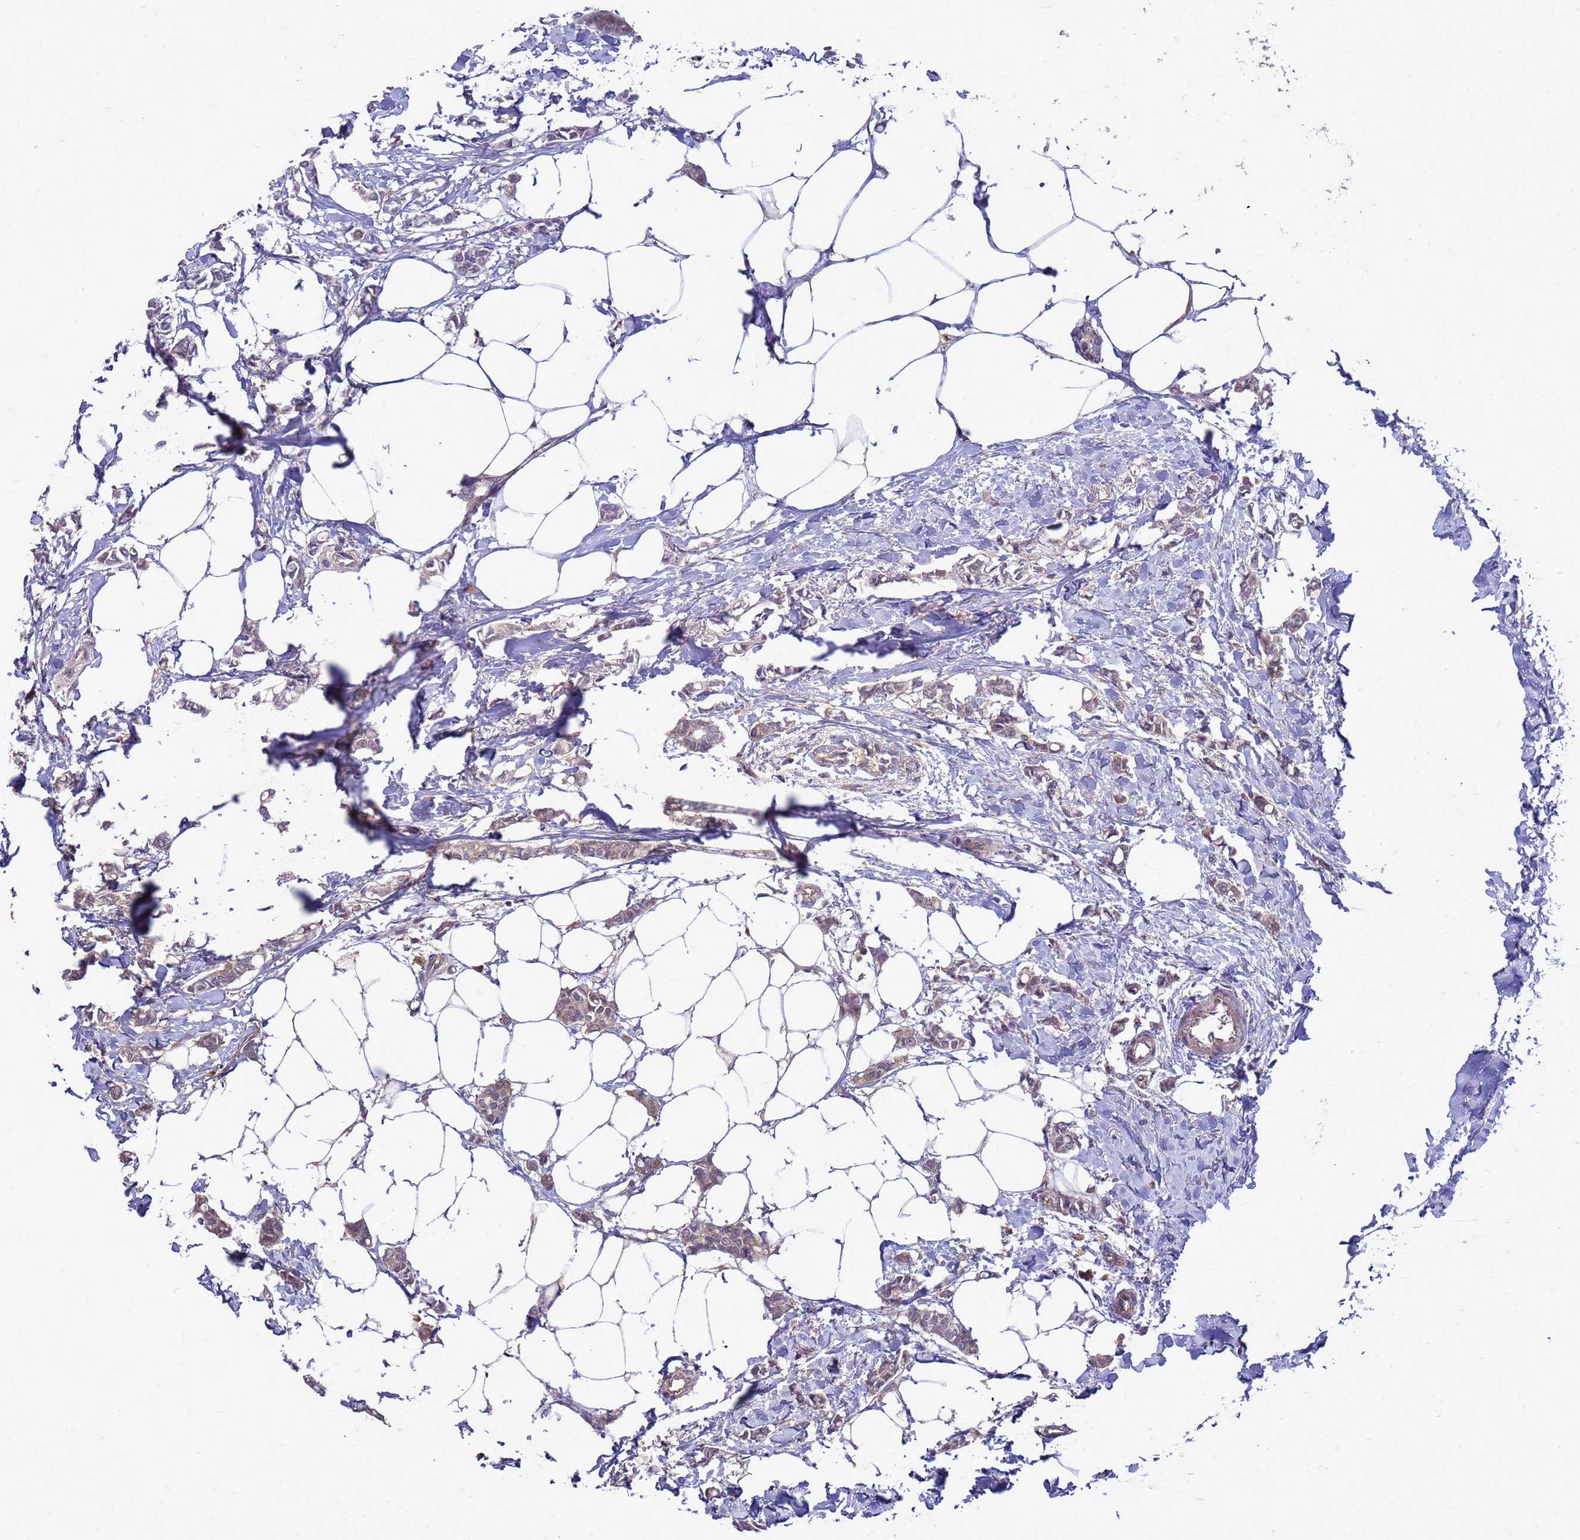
{"staining": {"intensity": "weak", "quantity": ">75%", "location": "cytoplasmic/membranous"}, "tissue": "breast cancer", "cell_type": "Tumor cells", "image_type": "cancer", "snomed": [{"axis": "morphology", "description": "Duct carcinoma"}, {"axis": "topography", "description": "Breast"}], "caption": "A micrograph showing weak cytoplasmic/membranous positivity in approximately >75% of tumor cells in breast cancer (infiltrating ductal carcinoma), as visualized by brown immunohistochemical staining.", "gene": "ENOPH1", "patient": {"sex": "female", "age": 41}}